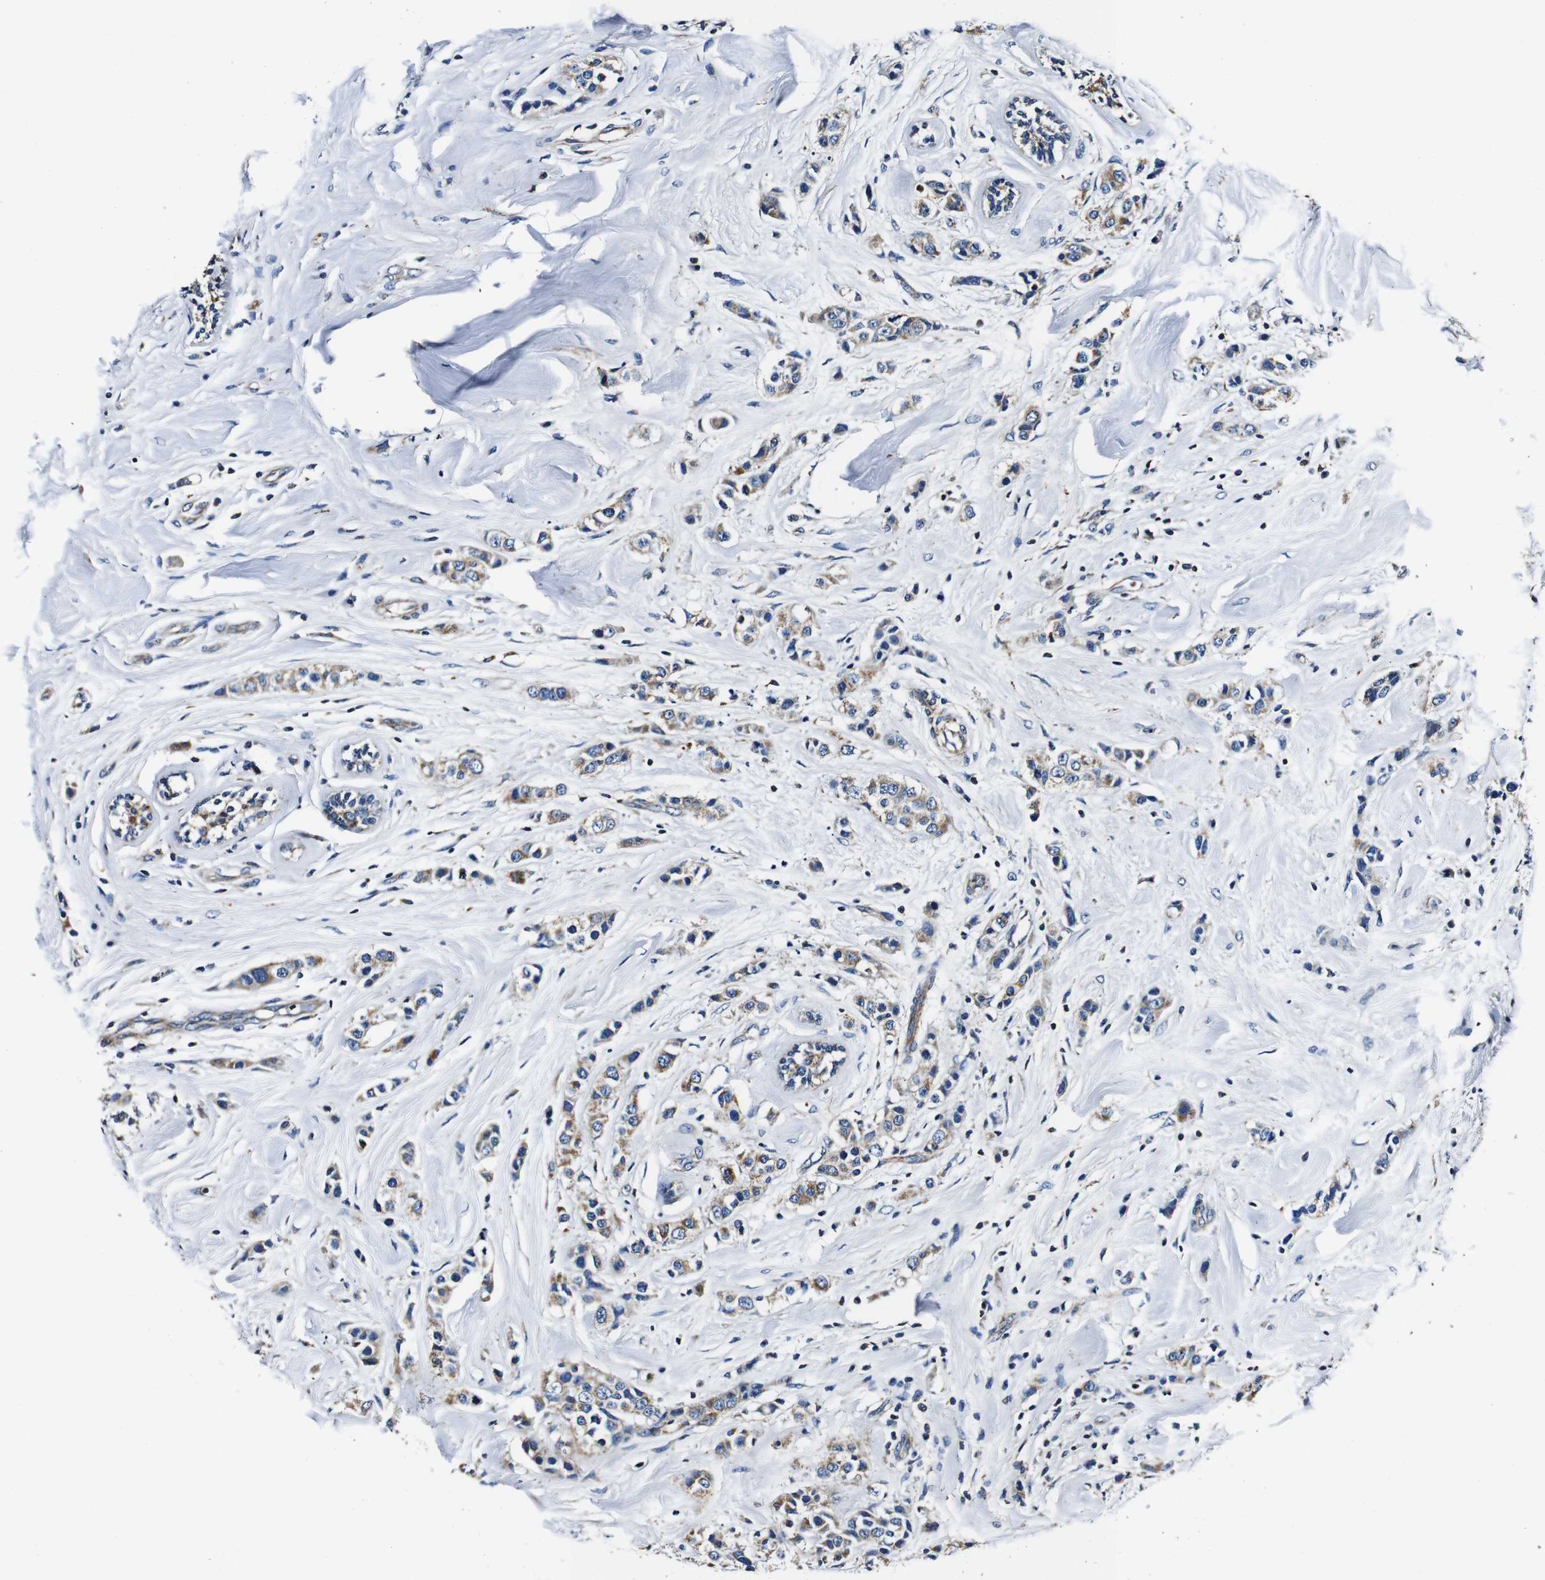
{"staining": {"intensity": "moderate", "quantity": "25%-75%", "location": "cytoplasmic/membranous"}, "tissue": "breast cancer", "cell_type": "Tumor cells", "image_type": "cancer", "snomed": [{"axis": "morphology", "description": "Normal tissue, NOS"}, {"axis": "morphology", "description": "Duct carcinoma"}, {"axis": "topography", "description": "Breast"}], "caption": "Moderate cytoplasmic/membranous protein staining is identified in approximately 25%-75% of tumor cells in breast invasive ductal carcinoma.", "gene": "HK1", "patient": {"sex": "female", "age": 50}}